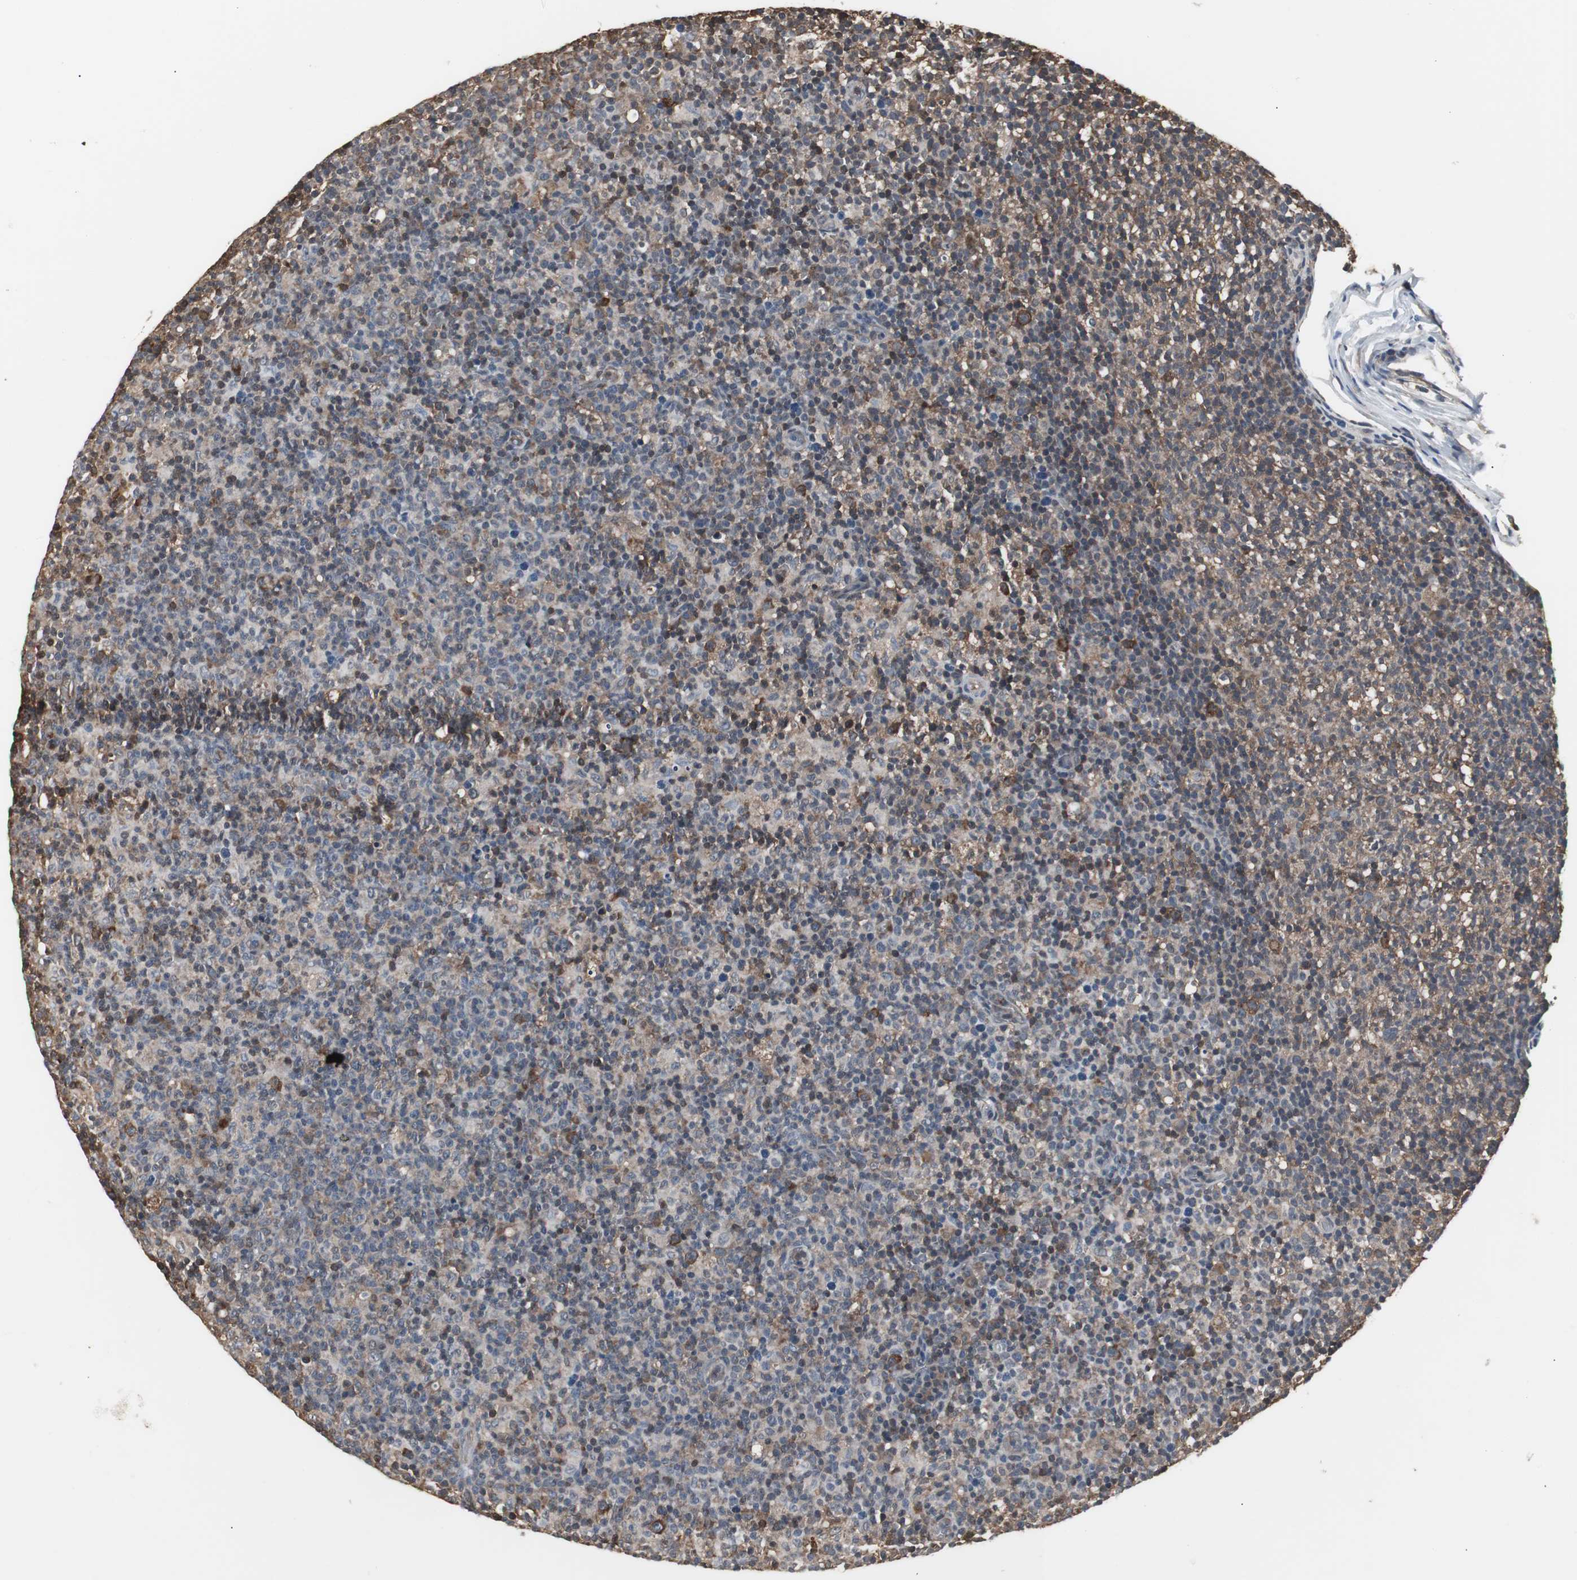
{"staining": {"intensity": "moderate", "quantity": ">75%", "location": "cytoplasmic/membranous"}, "tissue": "lymph node", "cell_type": "Germinal center cells", "image_type": "normal", "snomed": [{"axis": "morphology", "description": "Normal tissue, NOS"}, {"axis": "morphology", "description": "Inflammation, NOS"}, {"axis": "topography", "description": "Lymph node"}], "caption": "Germinal center cells reveal moderate cytoplasmic/membranous staining in about >75% of cells in normal lymph node.", "gene": "ZSCAN22", "patient": {"sex": "male", "age": 55}}